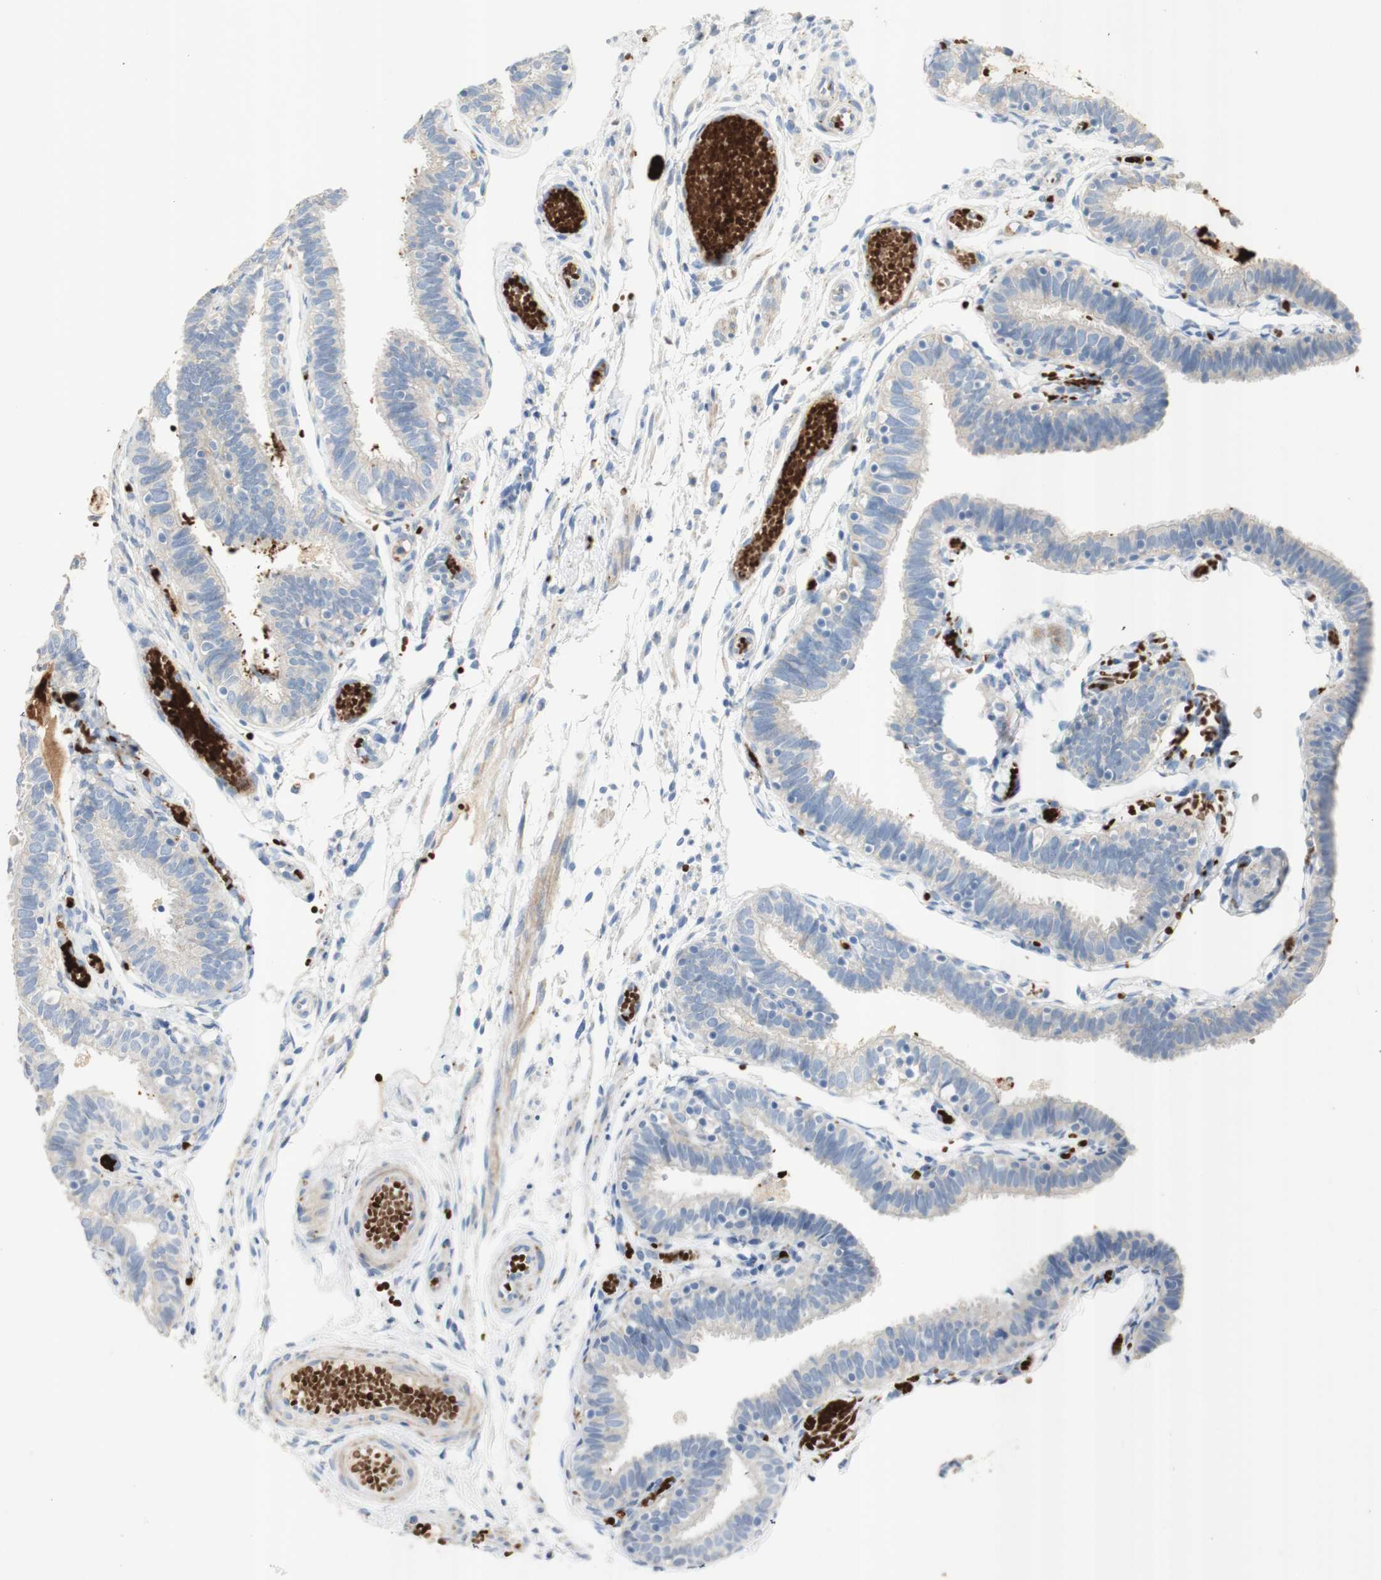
{"staining": {"intensity": "weak", "quantity": "<25%", "location": "cytoplasmic/membranous"}, "tissue": "fallopian tube", "cell_type": "Glandular cells", "image_type": "normal", "snomed": [{"axis": "morphology", "description": "Normal tissue, NOS"}, {"axis": "topography", "description": "Fallopian tube"}], "caption": "Immunohistochemistry photomicrograph of unremarkable fallopian tube stained for a protein (brown), which exhibits no expression in glandular cells.", "gene": "GAN", "patient": {"sex": "female", "age": 46}}